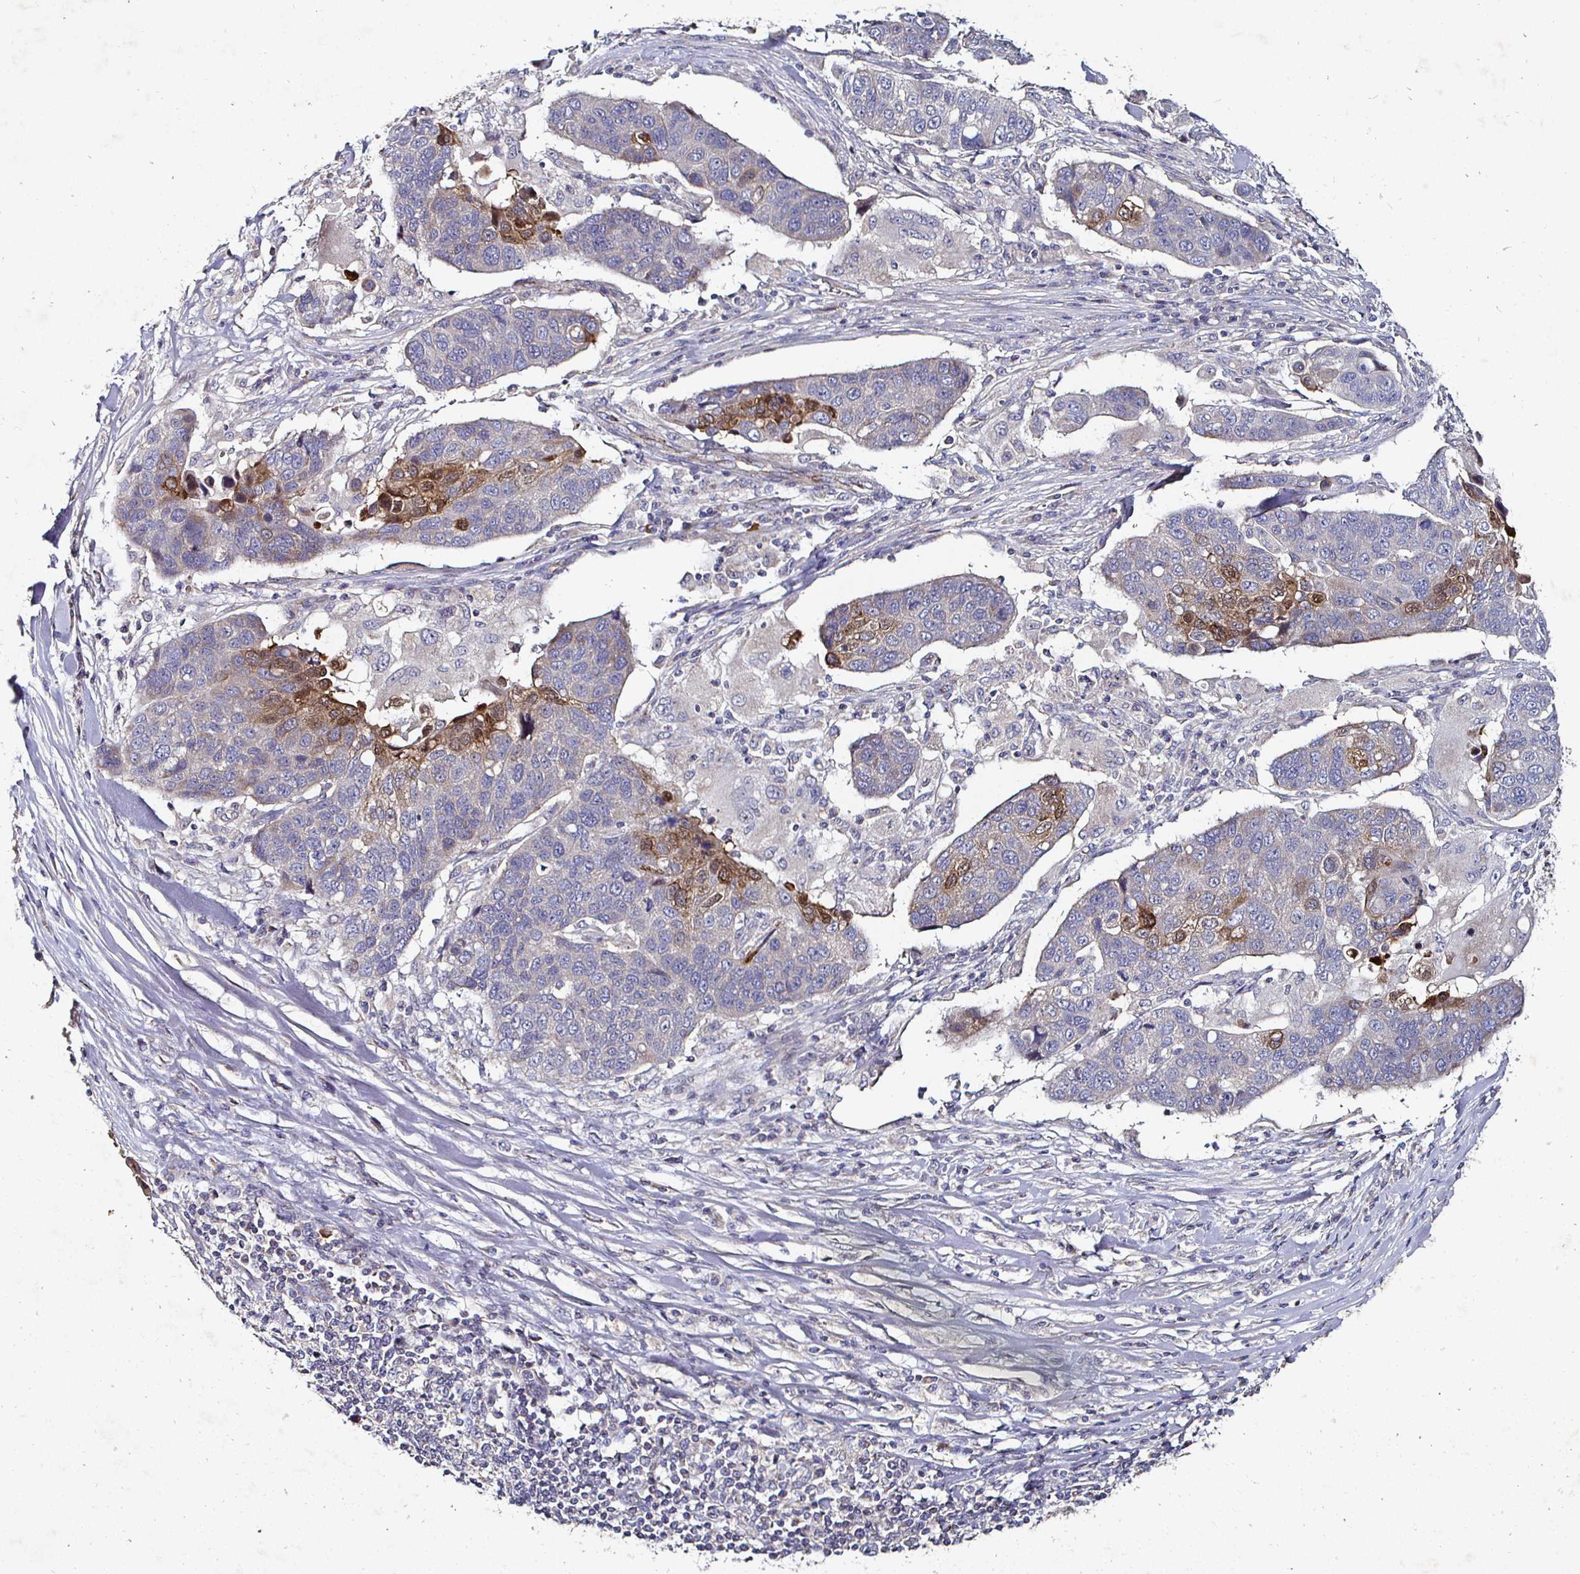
{"staining": {"intensity": "moderate", "quantity": "<25%", "location": "cytoplasmic/membranous,nuclear"}, "tissue": "lung cancer", "cell_type": "Tumor cells", "image_type": "cancer", "snomed": [{"axis": "morphology", "description": "Squamous cell carcinoma, NOS"}, {"axis": "topography", "description": "Lymph node"}, {"axis": "topography", "description": "Lung"}], "caption": "DAB (3,3'-diaminobenzidine) immunohistochemical staining of human lung squamous cell carcinoma demonstrates moderate cytoplasmic/membranous and nuclear protein staining in approximately <25% of tumor cells. (IHC, brightfield microscopy, high magnification).", "gene": "NRSN1", "patient": {"sex": "male", "age": 61}}